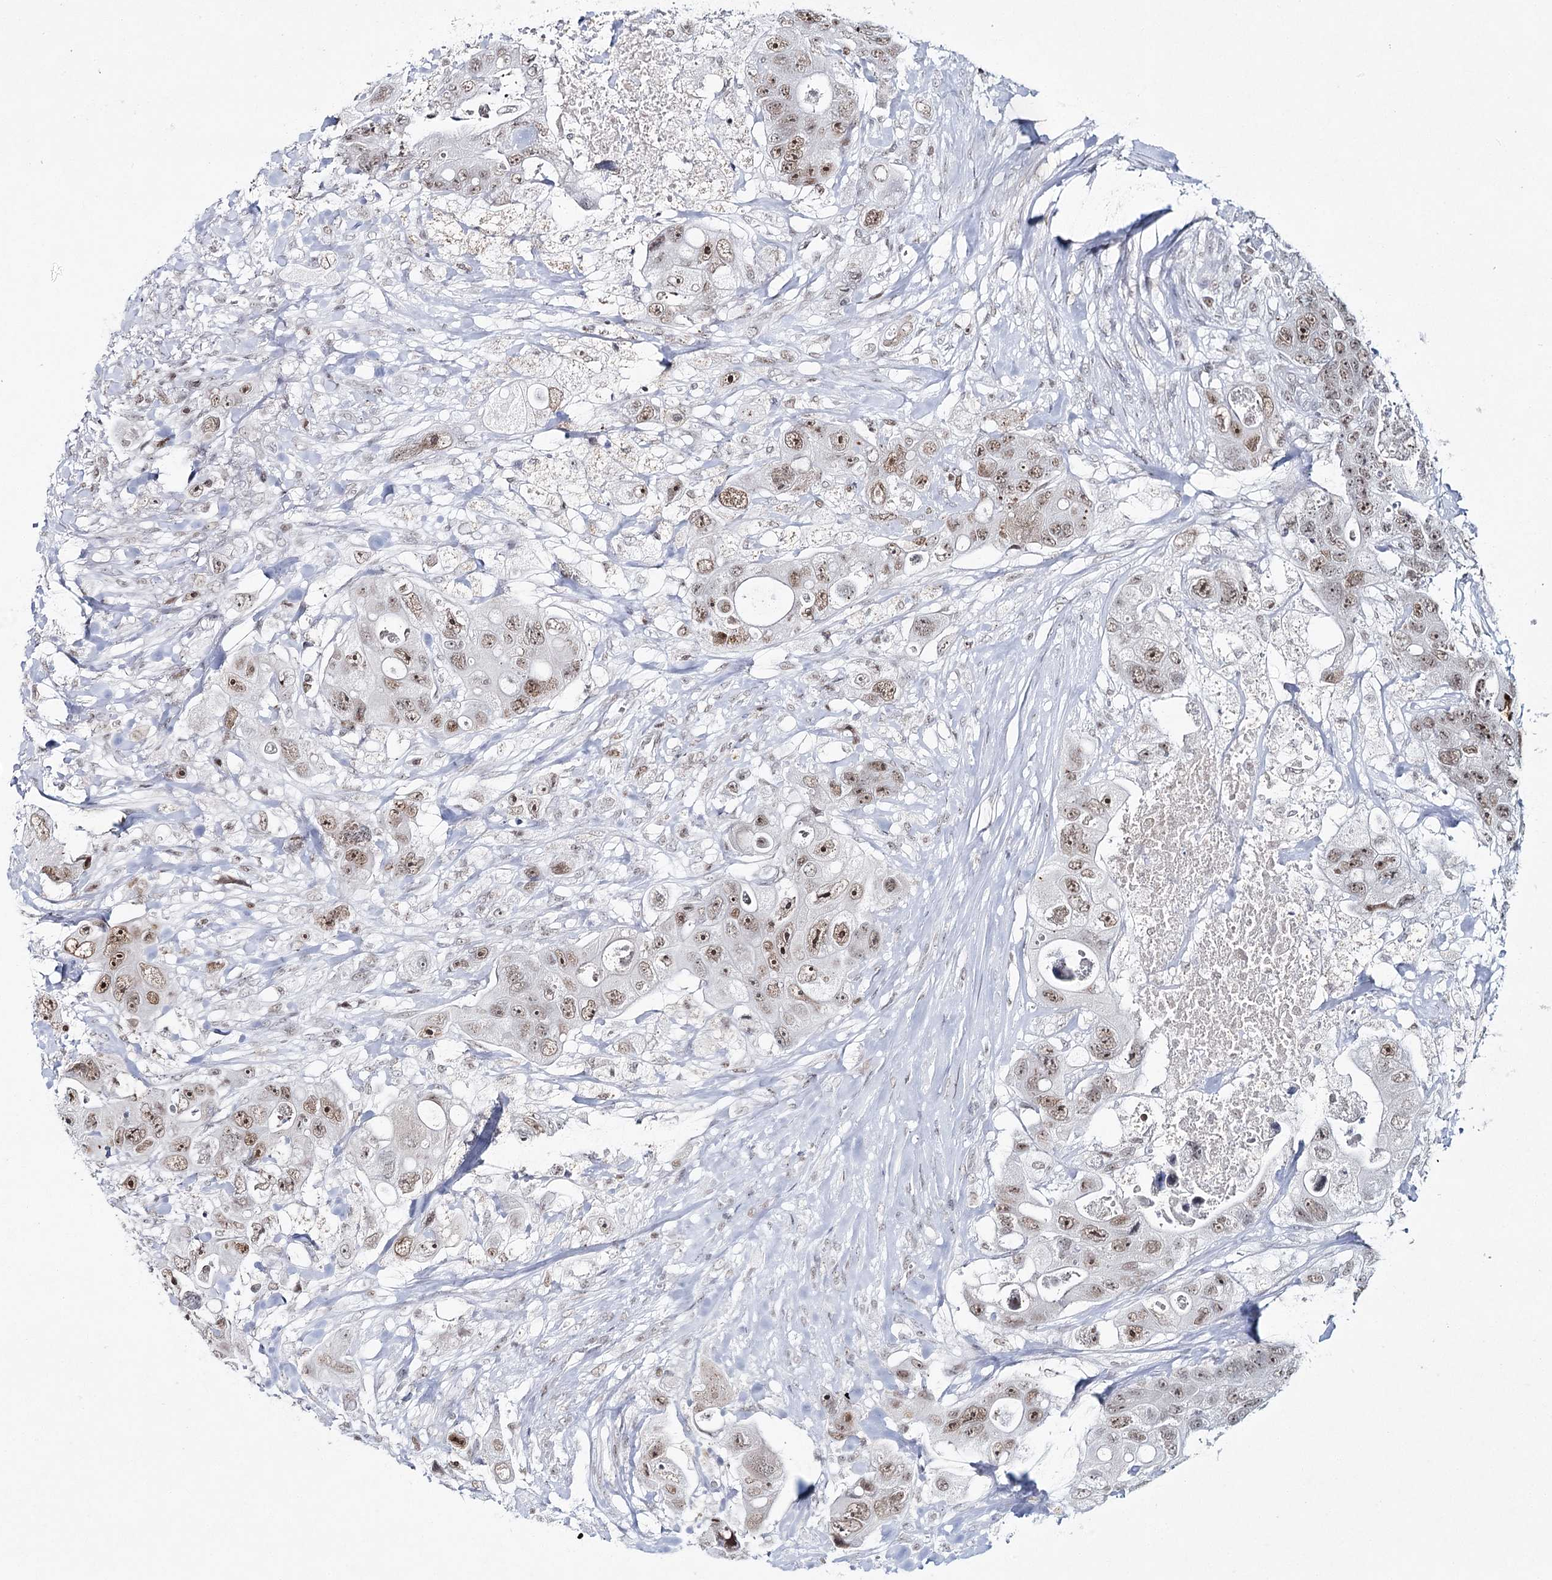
{"staining": {"intensity": "moderate", "quantity": ">75%", "location": "nuclear"}, "tissue": "colorectal cancer", "cell_type": "Tumor cells", "image_type": "cancer", "snomed": [{"axis": "morphology", "description": "Adenocarcinoma, NOS"}, {"axis": "topography", "description": "Colon"}], "caption": "Brown immunohistochemical staining in human colorectal adenocarcinoma exhibits moderate nuclear positivity in approximately >75% of tumor cells.", "gene": "ZC3H8", "patient": {"sex": "female", "age": 46}}